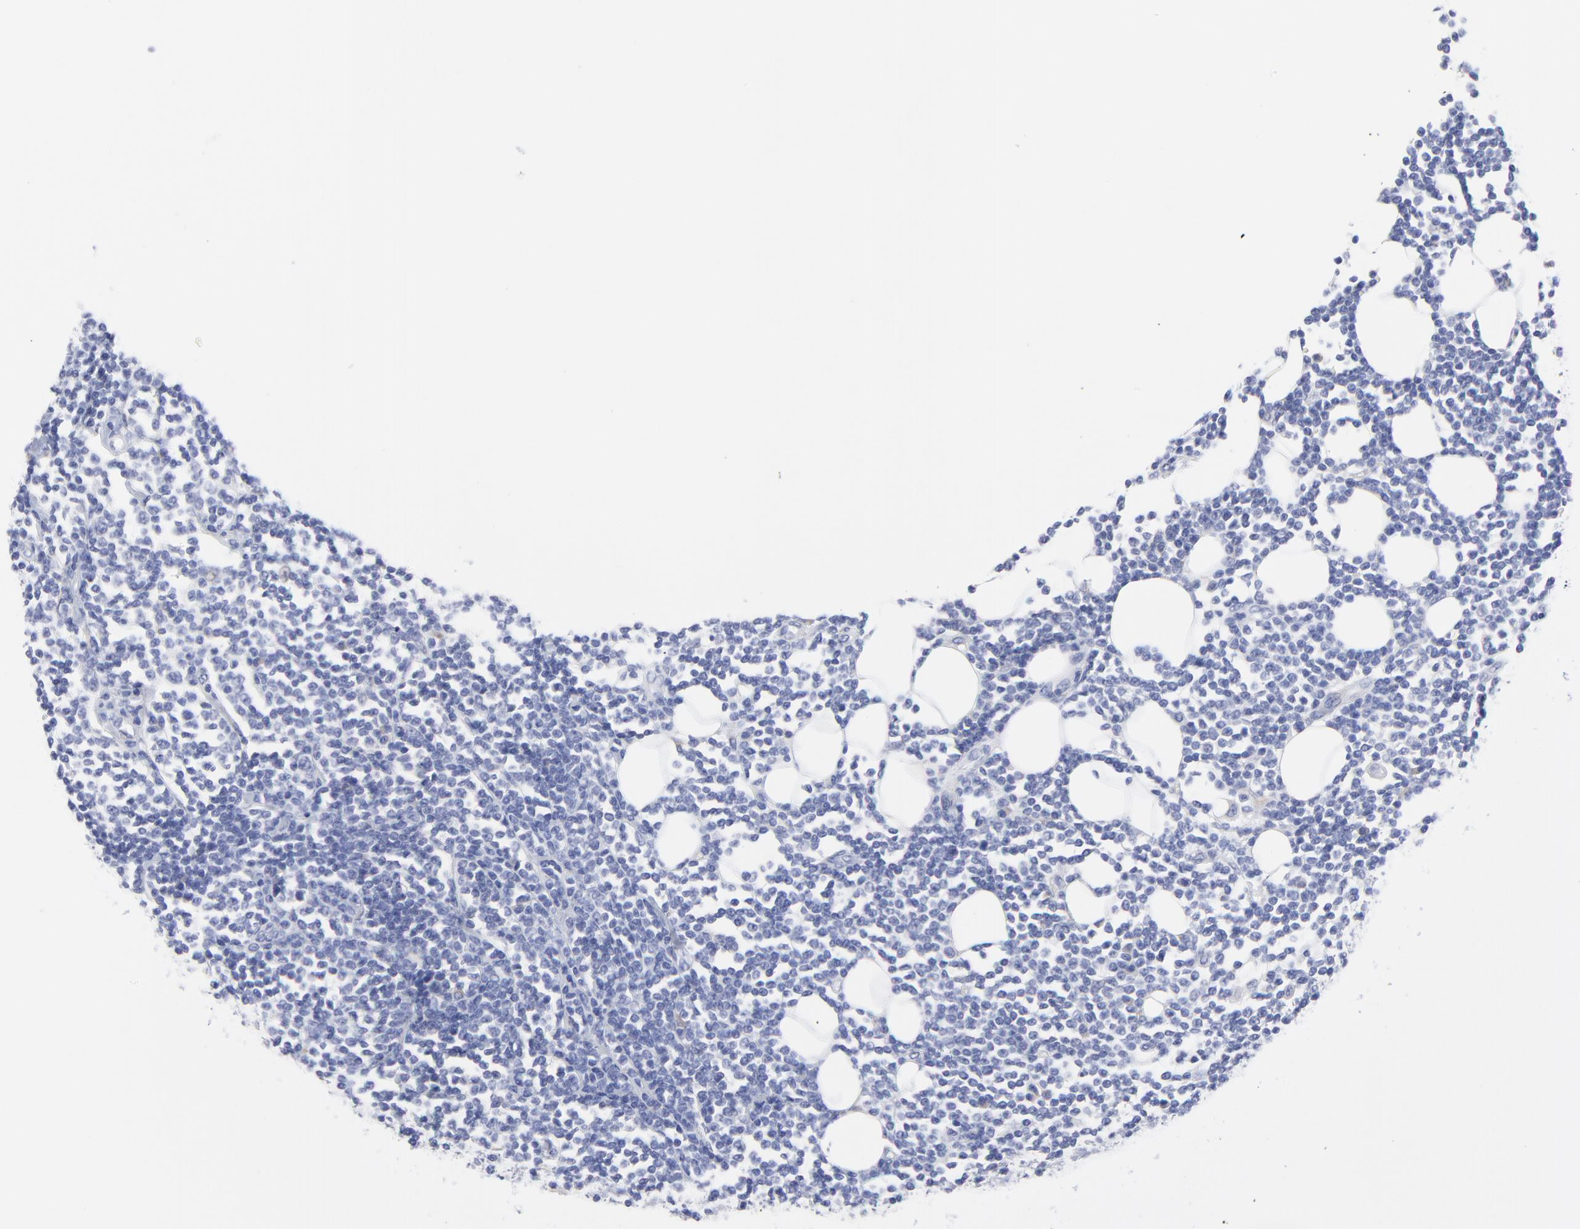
{"staining": {"intensity": "negative", "quantity": "none", "location": "none"}, "tissue": "lymphoma", "cell_type": "Tumor cells", "image_type": "cancer", "snomed": [{"axis": "morphology", "description": "Malignant lymphoma, non-Hodgkin's type, Low grade"}, {"axis": "topography", "description": "Soft tissue"}], "caption": "Immunohistochemistry (IHC) image of neoplastic tissue: malignant lymphoma, non-Hodgkin's type (low-grade) stained with DAB displays no significant protein staining in tumor cells.", "gene": "DUSP9", "patient": {"sex": "male", "age": 92}}